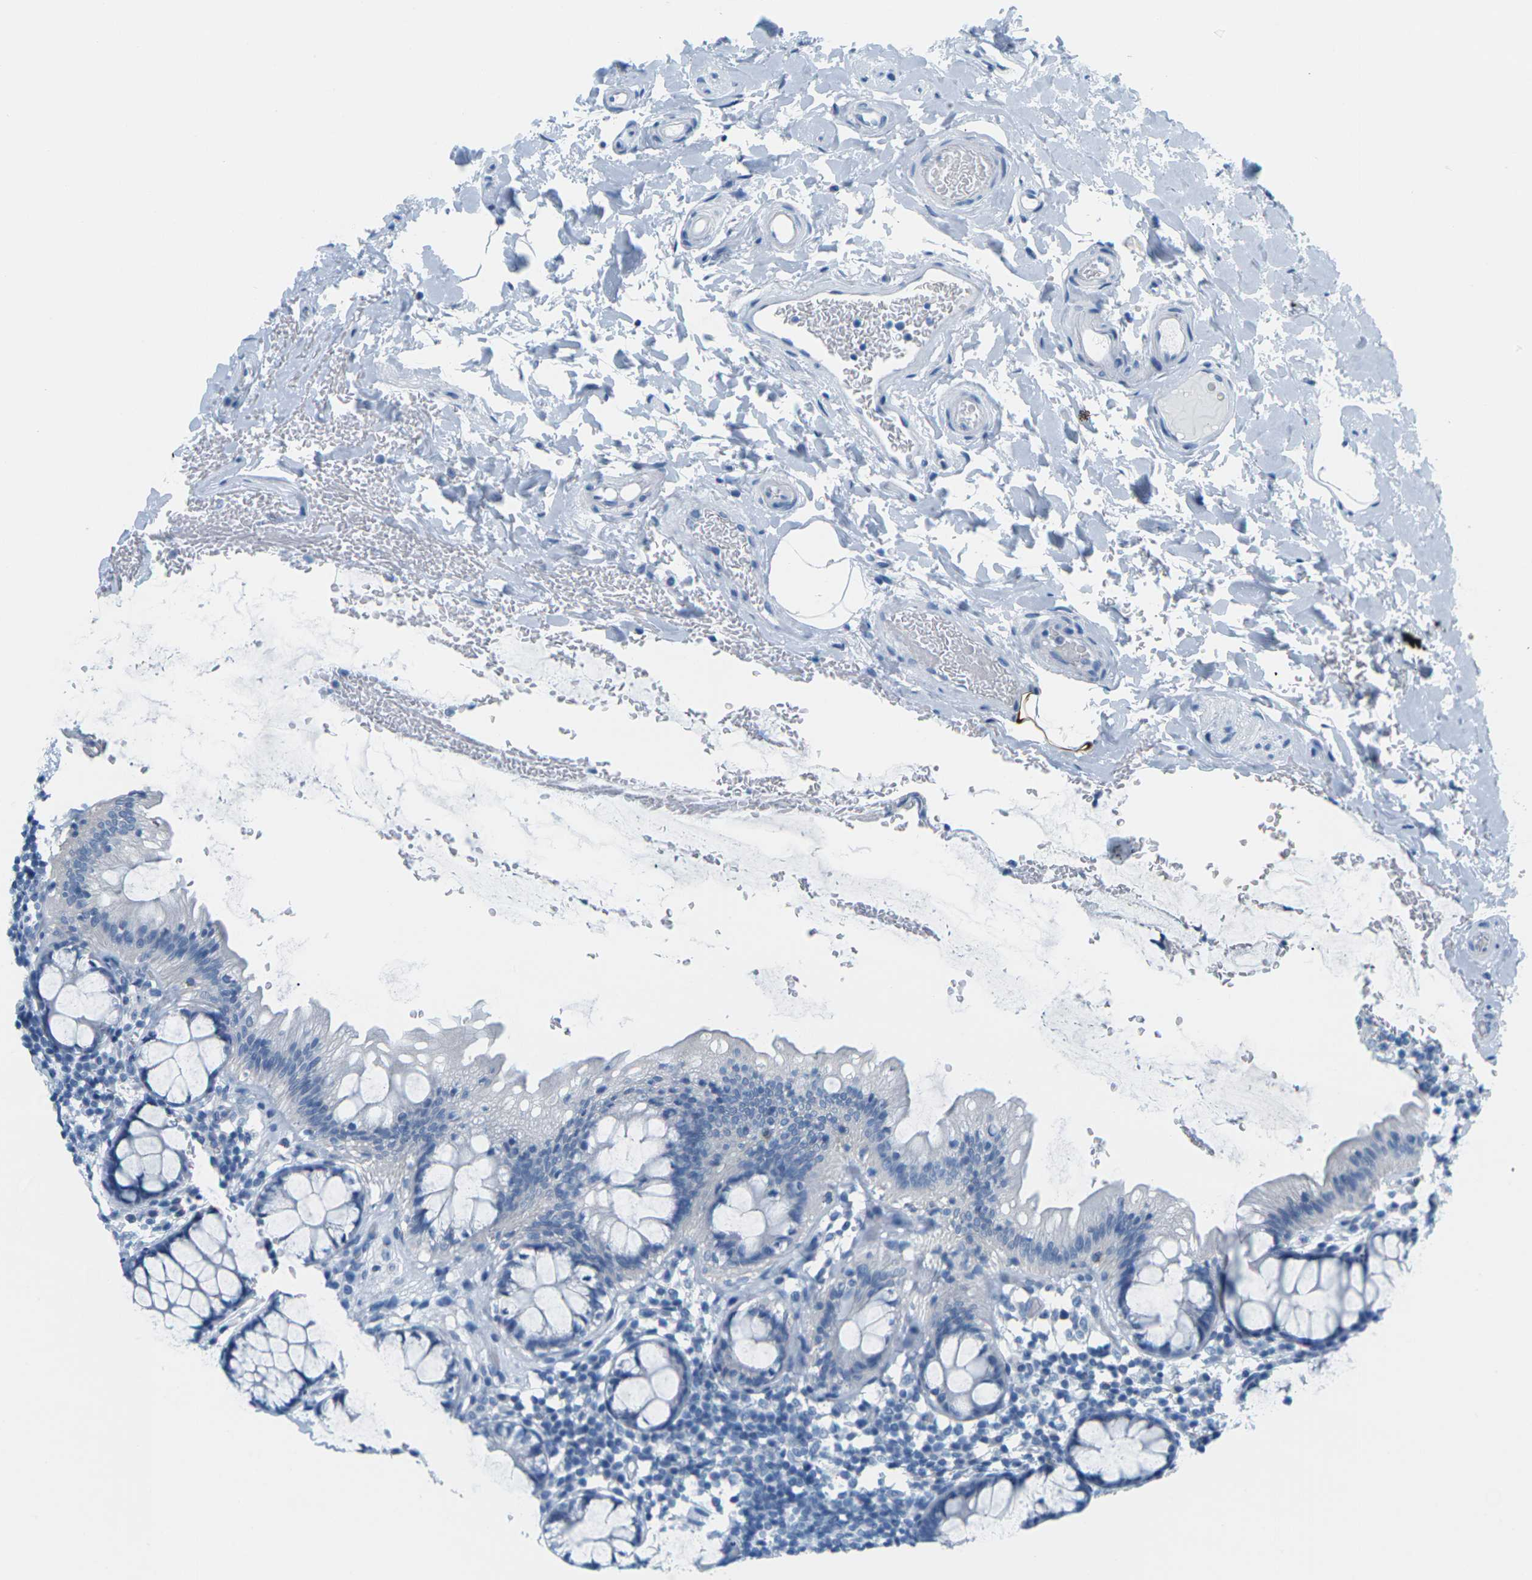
{"staining": {"intensity": "negative", "quantity": "none", "location": "none"}, "tissue": "colon", "cell_type": "Endothelial cells", "image_type": "normal", "snomed": [{"axis": "morphology", "description": "Normal tissue, NOS"}, {"axis": "topography", "description": "Colon"}], "caption": "Endothelial cells show no significant staining in normal colon. (Immunohistochemistry (ihc), brightfield microscopy, high magnification).", "gene": "SLC12A1", "patient": {"sex": "female", "age": 80}}